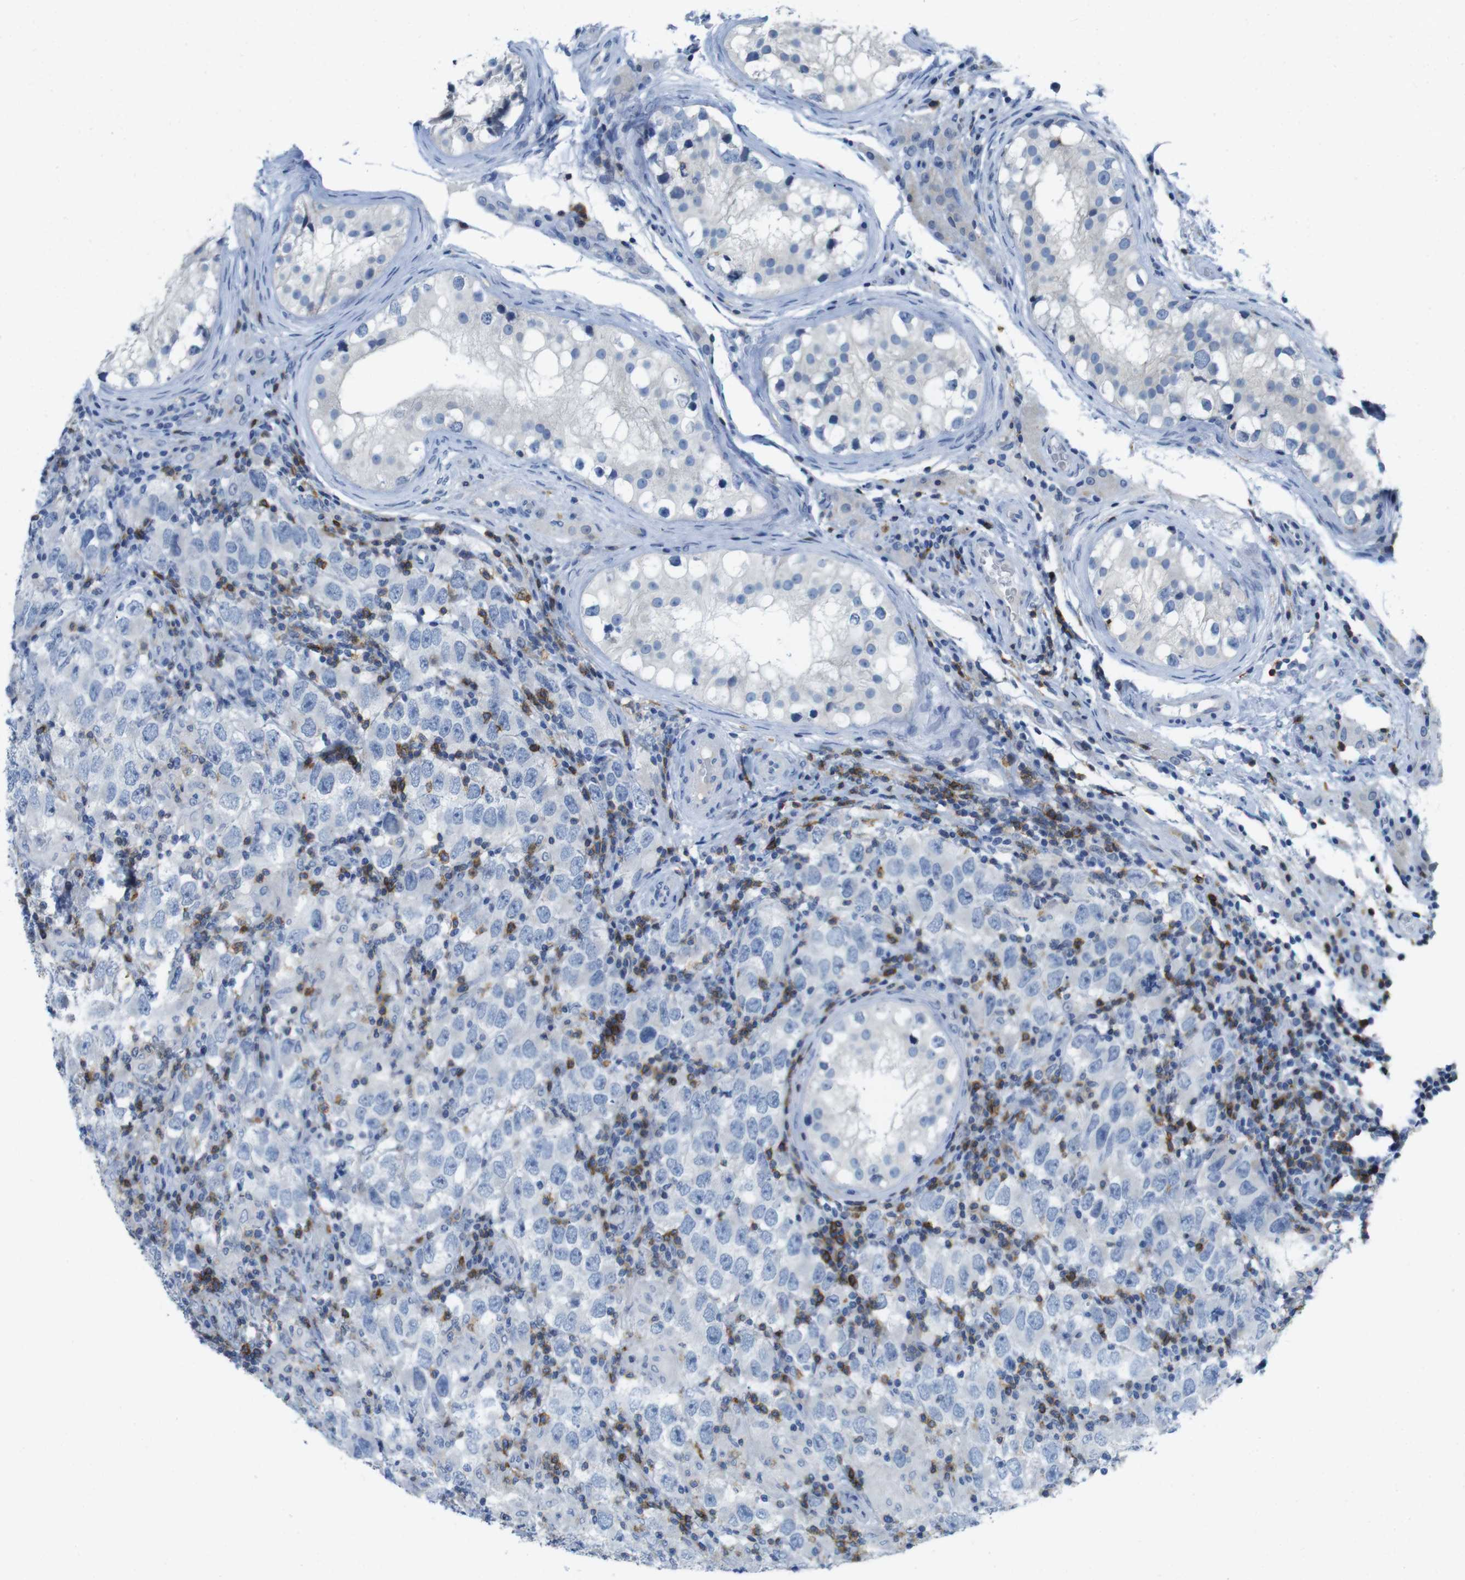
{"staining": {"intensity": "negative", "quantity": "none", "location": "none"}, "tissue": "testis cancer", "cell_type": "Tumor cells", "image_type": "cancer", "snomed": [{"axis": "morphology", "description": "Carcinoma, Embryonal, NOS"}, {"axis": "topography", "description": "Testis"}], "caption": "DAB (3,3'-diaminobenzidine) immunohistochemical staining of human testis cancer (embryonal carcinoma) shows no significant positivity in tumor cells.", "gene": "CD5", "patient": {"sex": "male", "age": 21}}